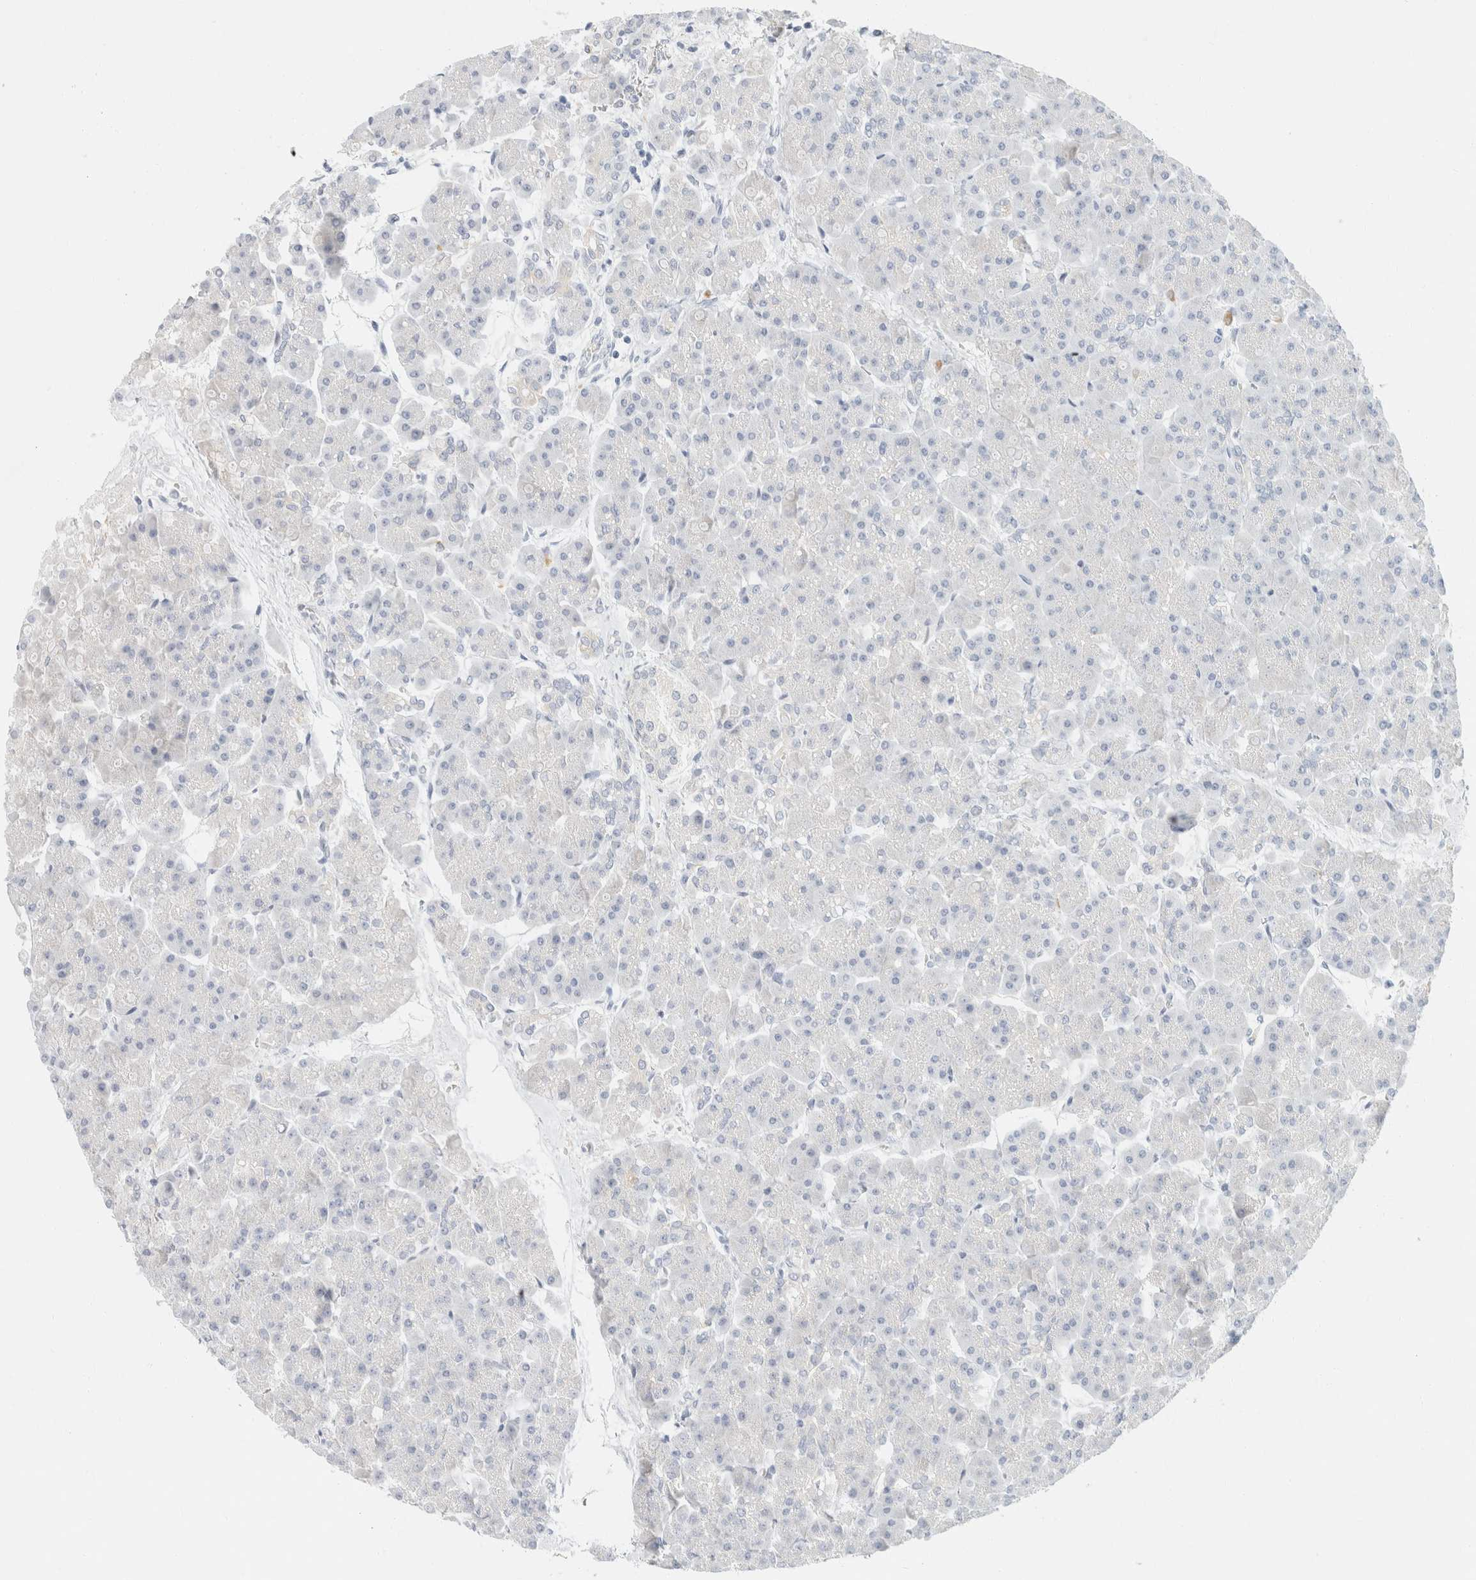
{"staining": {"intensity": "negative", "quantity": "none", "location": "none"}, "tissue": "pancreas", "cell_type": "Exocrine glandular cells", "image_type": "normal", "snomed": [{"axis": "morphology", "description": "Normal tissue, NOS"}, {"axis": "topography", "description": "Pancreas"}], "caption": "This is an immunohistochemistry (IHC) histopathology image of benign pancreas. There is no staining in exocrine glandular cells.", "gene": "KRT20", "patient": {"sex": "female", "age": 70}}